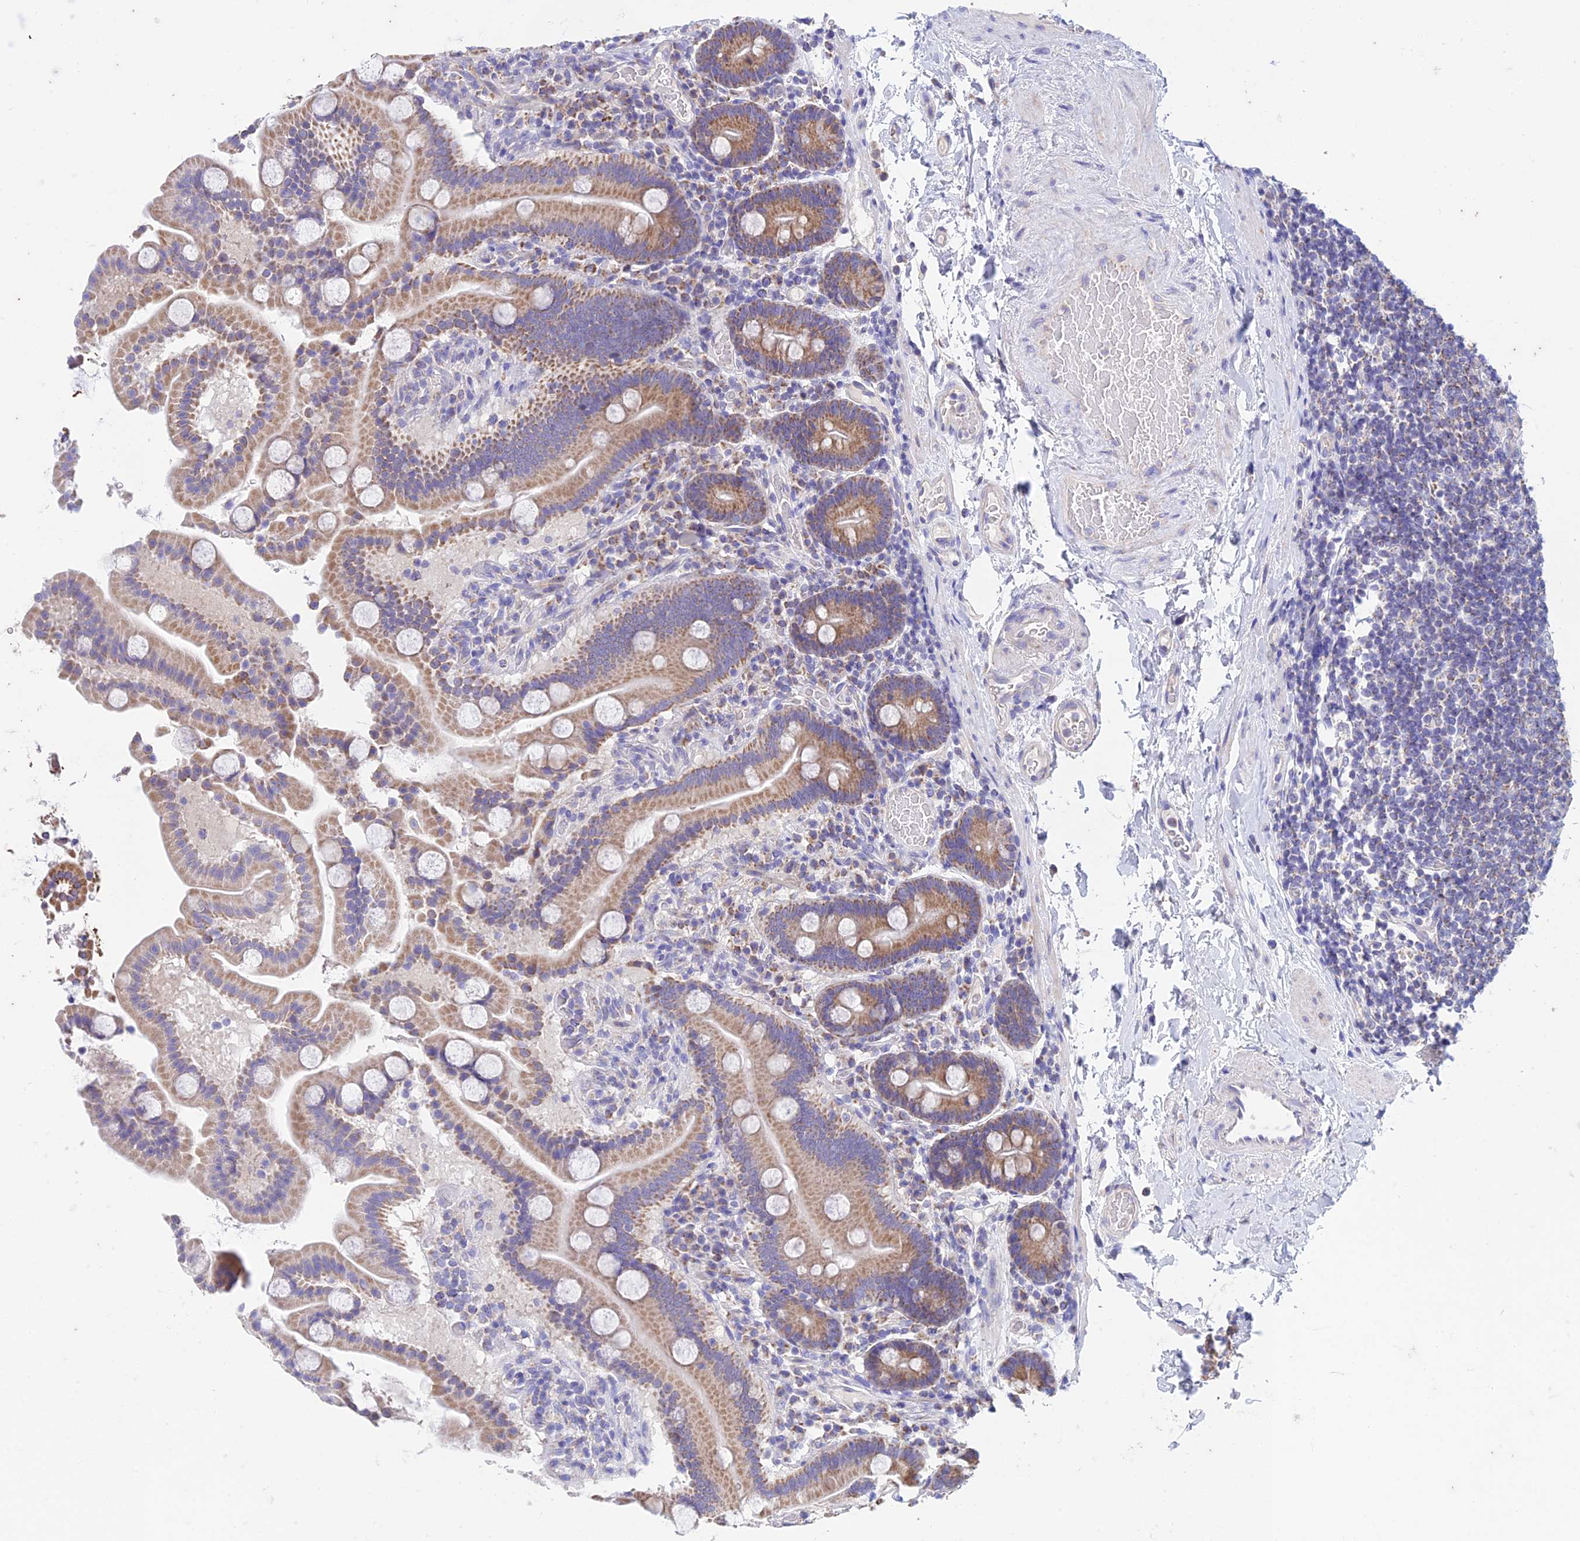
{"staining": {"intensity": "moderate", "quantity": ">75%", "location": "cytoplasmic/membranous"}, "tissue": "duodenum", "cell_type": "Glandular cells", "image_type": "normal", "snomed": [{"axis": "morphology", "description": "Normal tissue, NOS"}, {"axis": "topography", "description": "Duodenum"}], "caption": "Protein staining exhibits moderate cytoplasmic/membranous staining in approximately >75% of glandular cells in normal duodenum.", "gene": "ZNF181", "patient": {"sex": "male", "age": 55}}